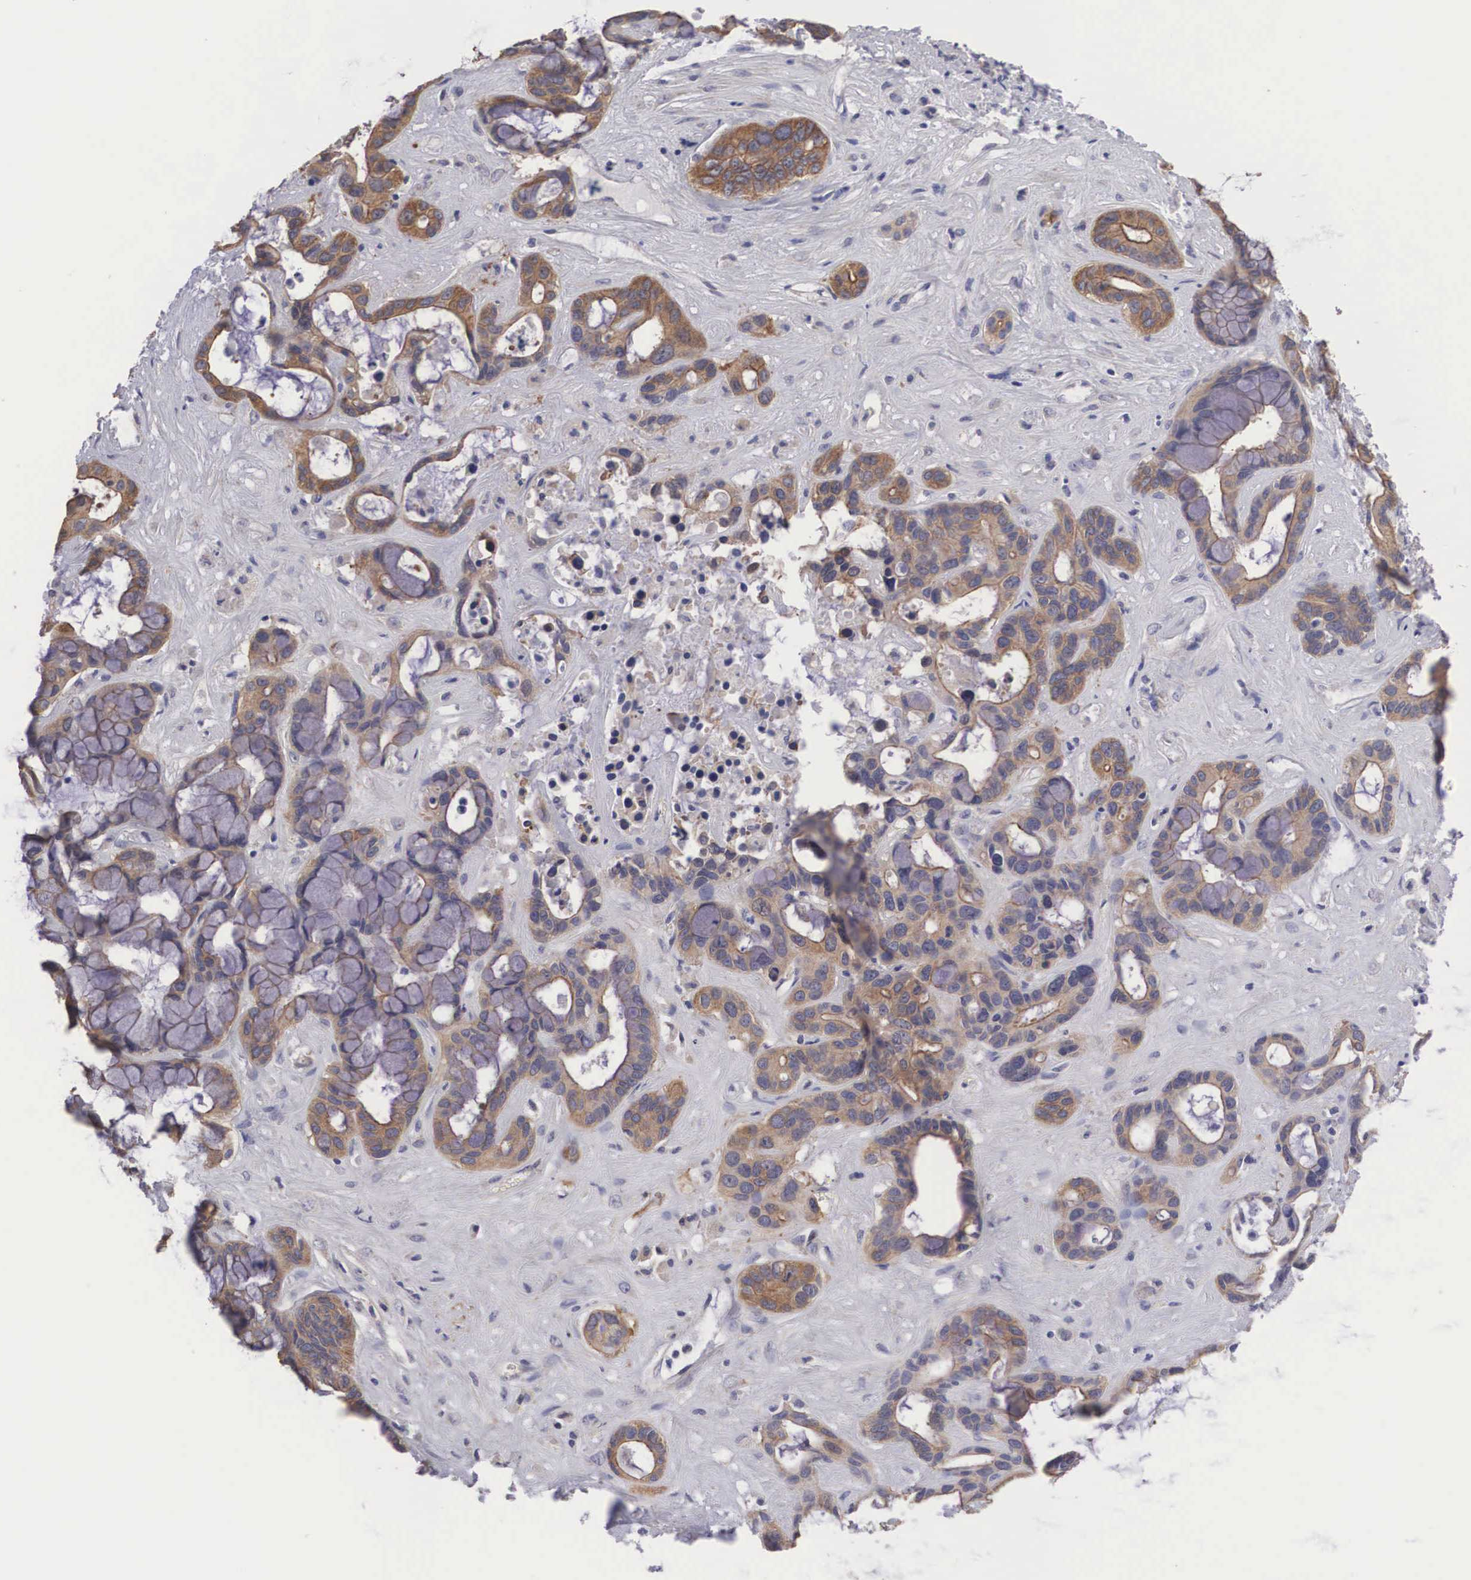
{"staining": {"intensity": "moderate", "quantity": "25%-75%", "location": "cytoplasmic/membranous"}, "tissue": "liver cancer", "cell_type": "Tumor cells", "image_type": "cancer", "snomed": [{"axis": "morphology", "description": "Cholangiocarcinoma"}, {"axis": "topography", "description": "Liver"}], "caption": "Immunohistochemical staining of human cholangiocarcinoma (liver) displays medium levels of moderate cytoplasmic/membranous positivity in about 25%-75% of tumor cells. The protein is stained brown, and the nuclei are stained in blue (DAB (3,3'-diaminobenzidine) IHC with brightfield microscopy, high magnification).", "gene": "TXLNG", "patient": {"sex": "female", "age": 65}}